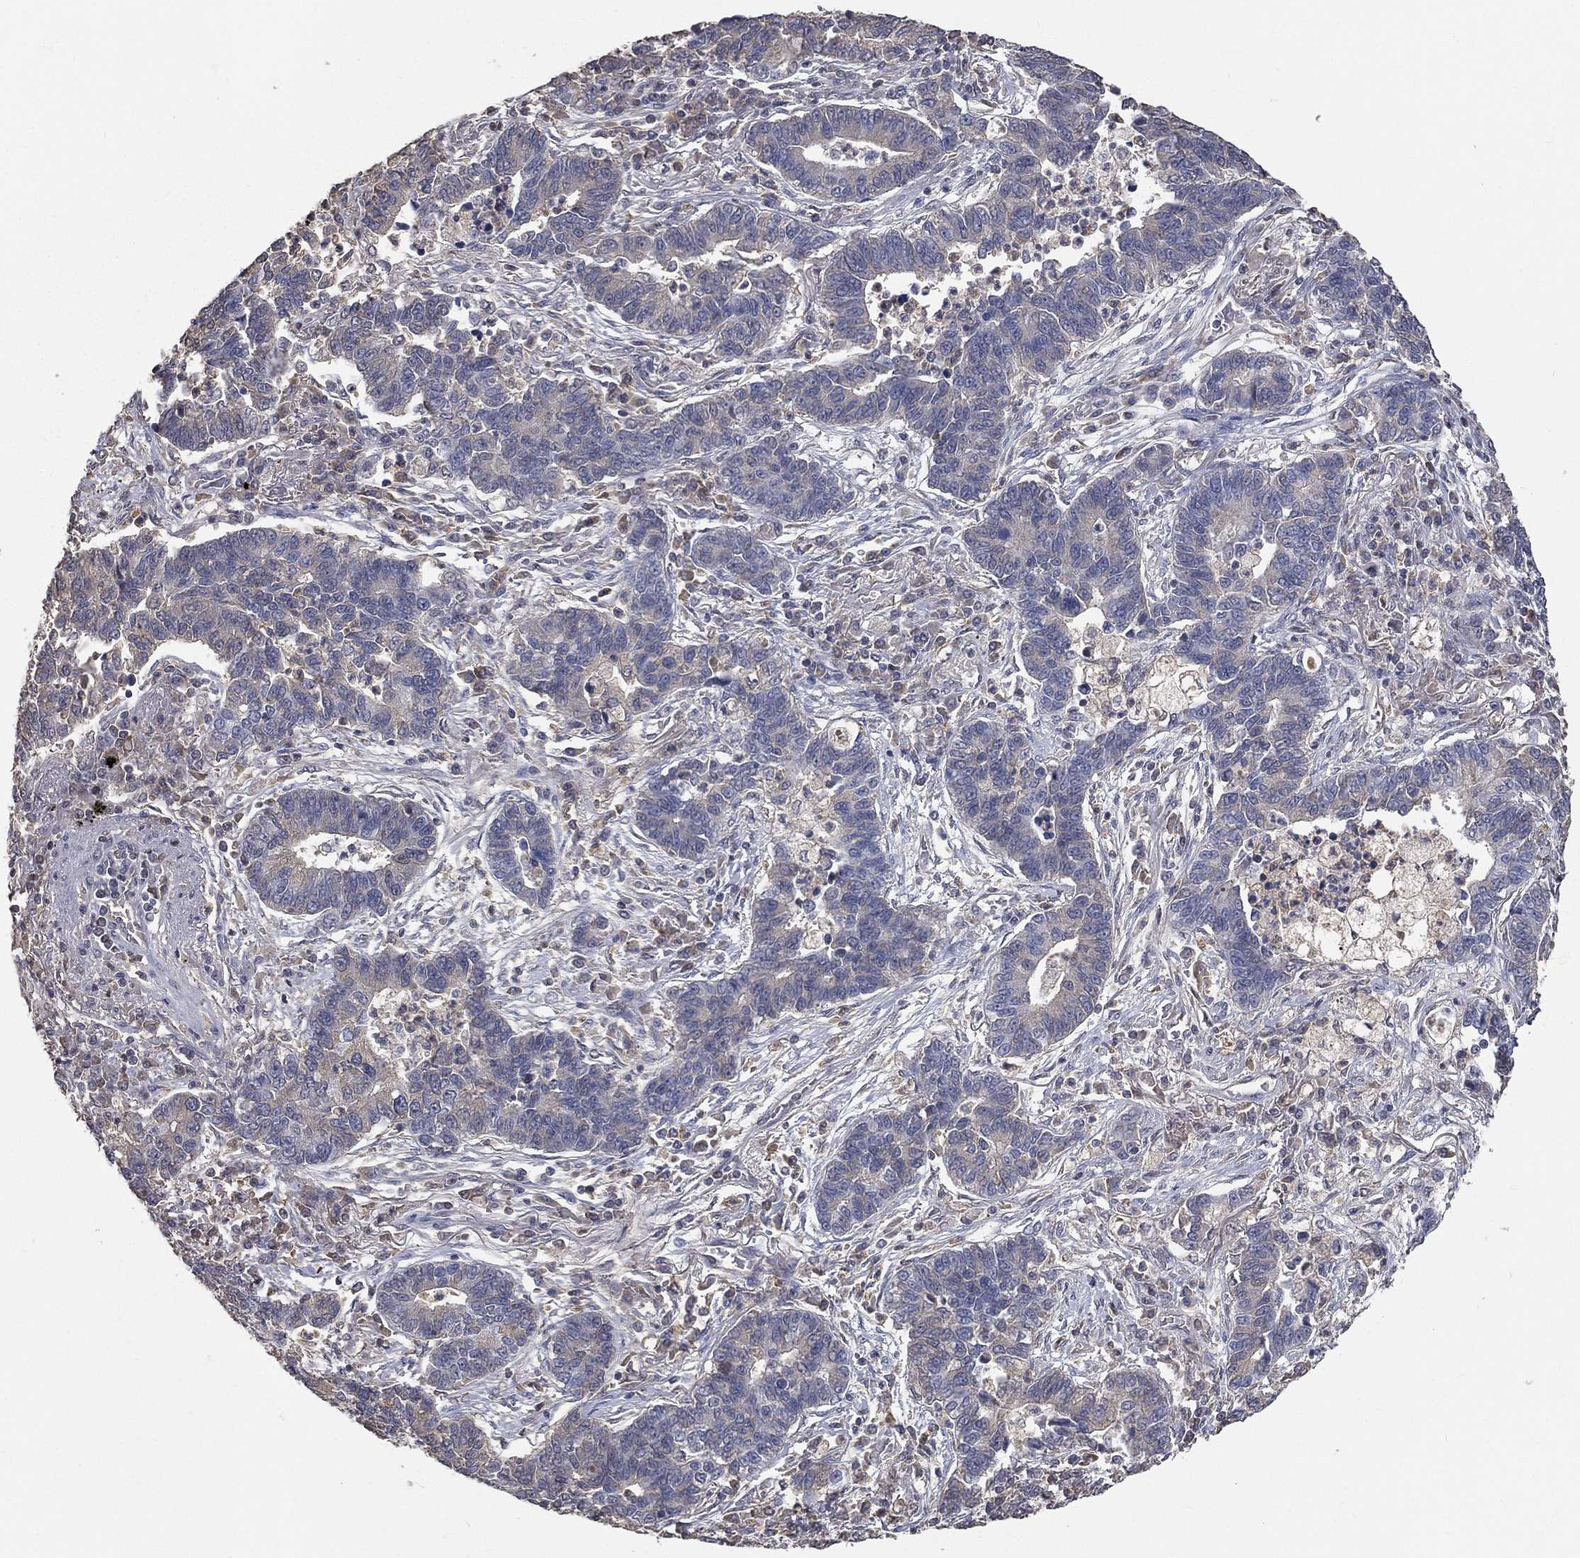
{"staining": {"intensity": "negative", "quantity": "none", "location": "none"}, "tissue": "lung cancer", "cell_type": "Tumor cells", "image_type": "cancer", "snomed": [{"axis": "morphology", "description": "Adenocarcinoma, NOS"}, {"axis": "topography", "description": "Lung"}], "caption": "Immunohistochemistry image of neoplastic tissue: adenocarcinoma (lung) stained with DAB (3,3'-diaminobenzidine) reveals no significant protein expression in tumor cells. (Immunohistochemistry, brightfield microscopy, high magnification).", "gene": "SNAP25", "patient": {"sex": "female", "age": 57}}